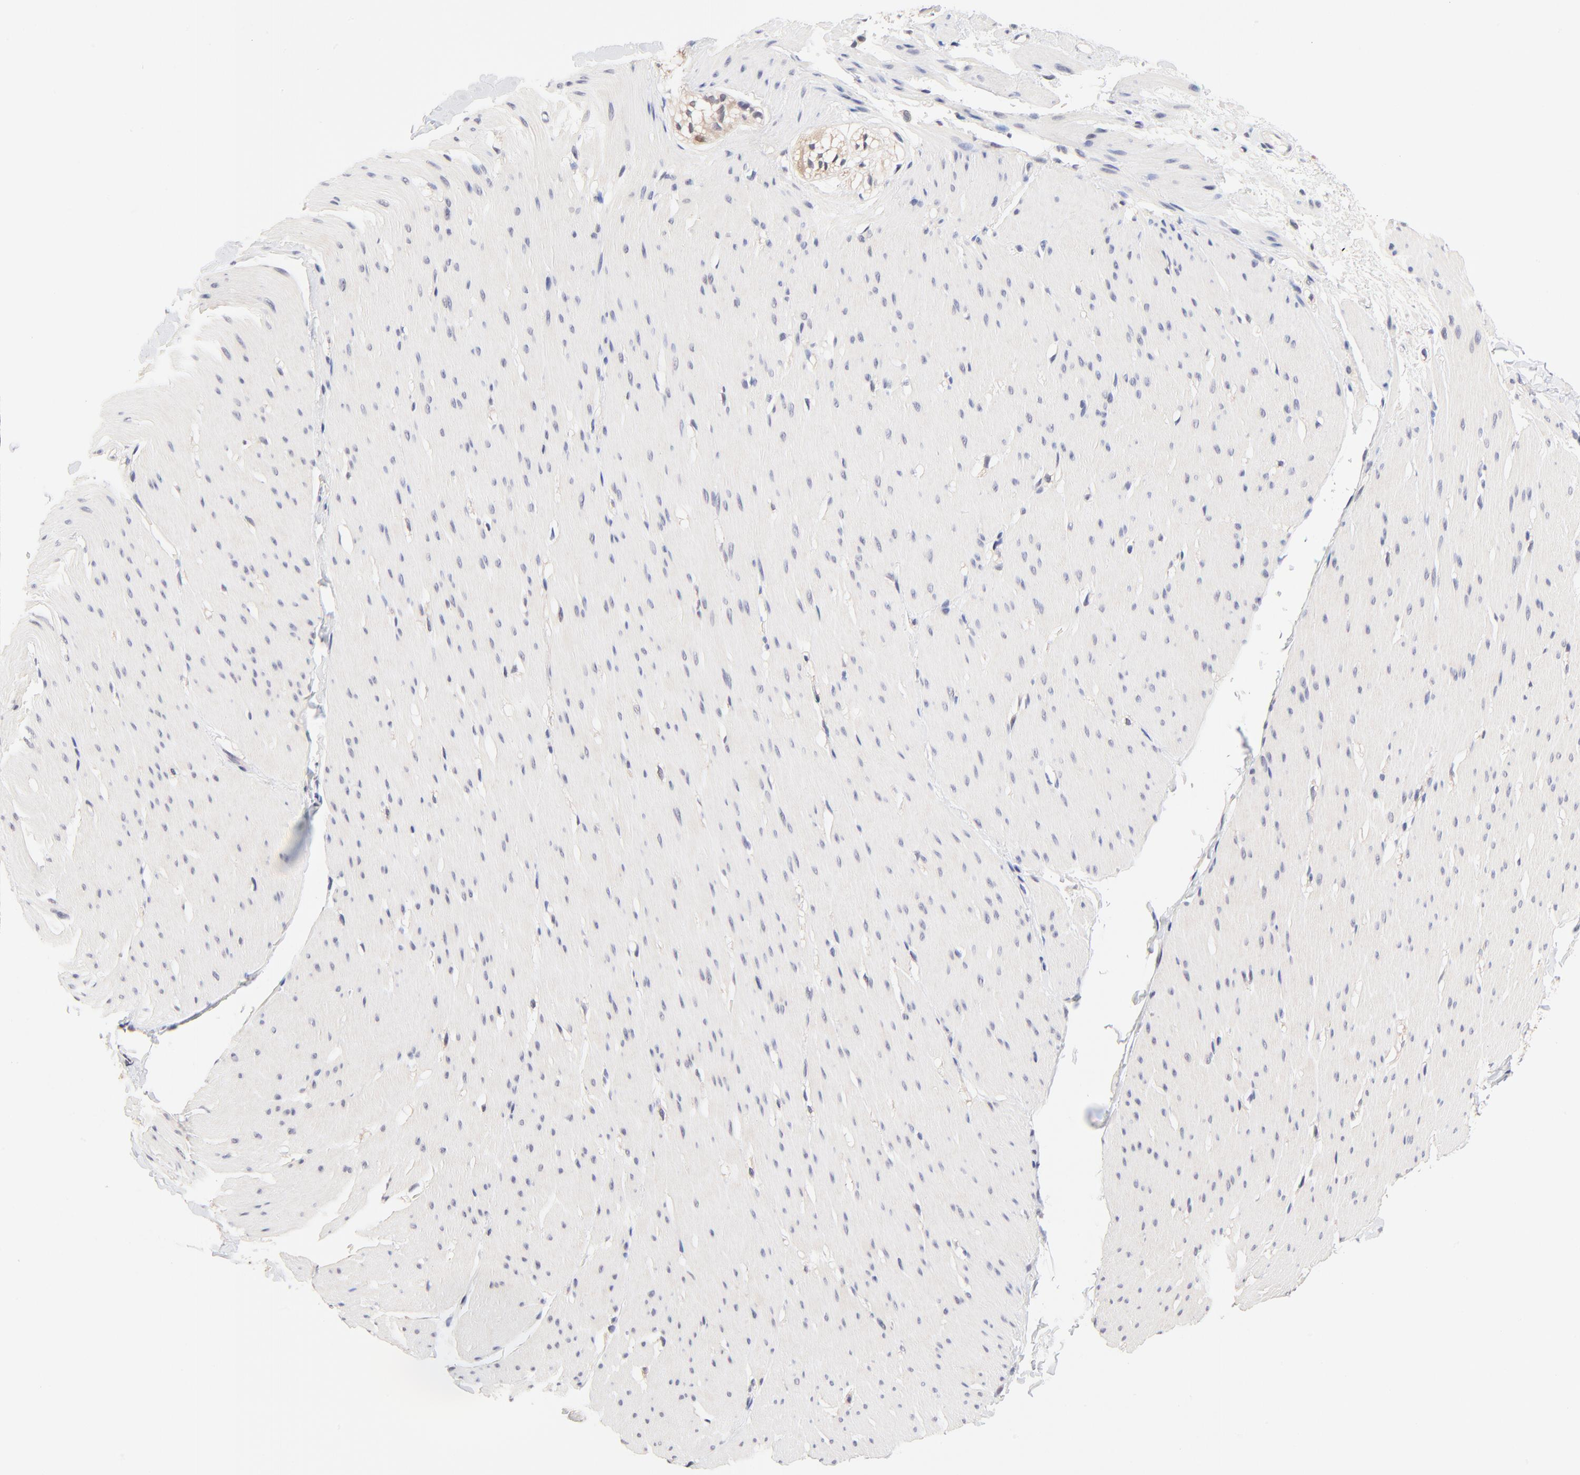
{"staining": {"intensity": "negative", "quantity": "none", "location": "none"}, "tissue": "smooth muscle", "cell_type": "Smooth muscle cells", "image_type": "normal", "snomed": [{"axis": "morphology", "description": "Normal tissue, NOS"}, {"axis": "topography", "description": "Smooth muscle"}, {"axis": "topography", "description": "Colon"}], "caption": "The histopathology image exhibits no significant positivity in smooth muscle cells of smooth muscle. (Brightfield microscopy of DAB immunohistochemistry at high magnification).", "gene": "TXNL1", "patient": {"sex": "male", "age": 67}}